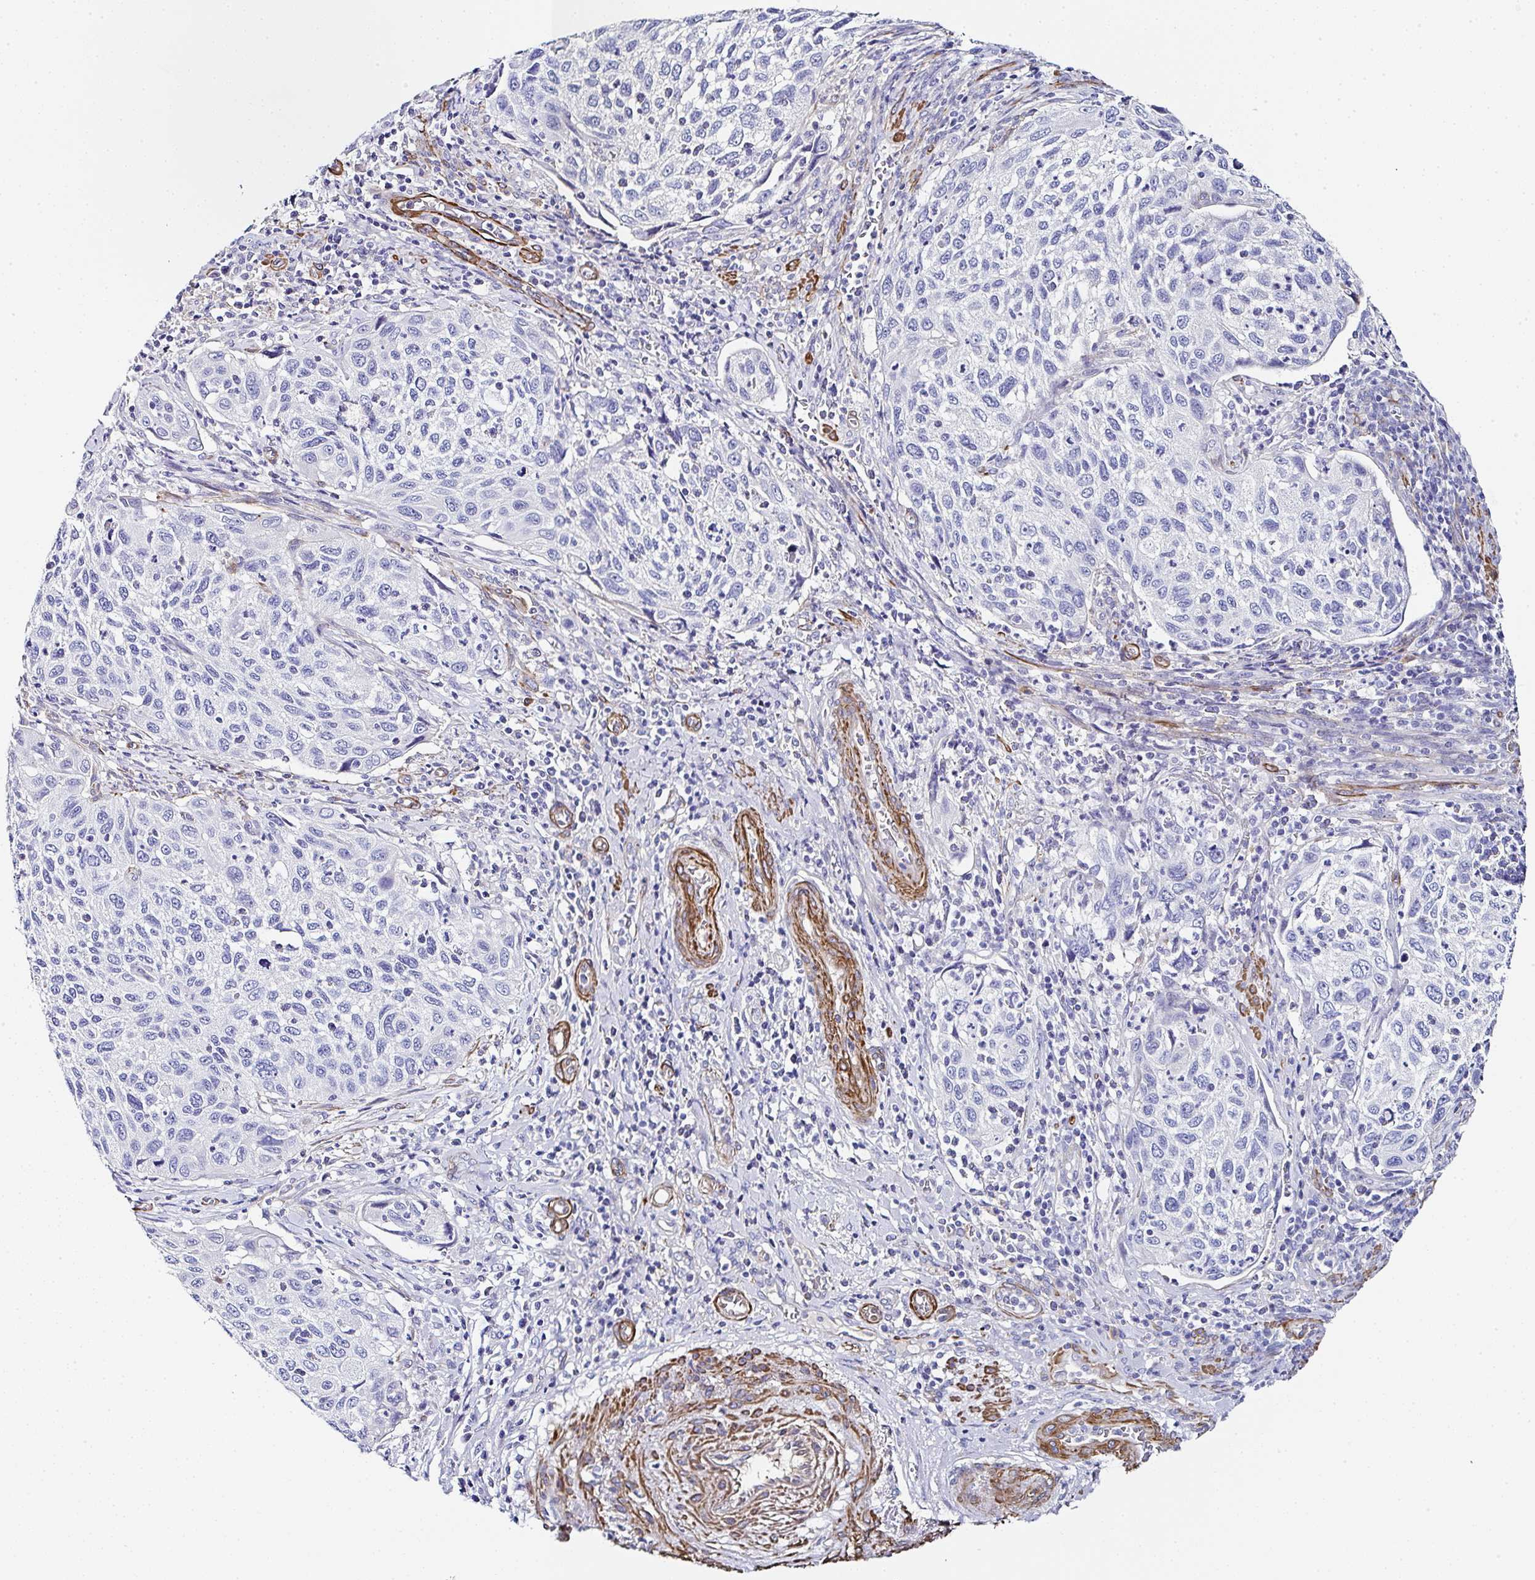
{"staining": {"intensity": "negative", "quantity": "none", "location": "none"}, "tissue": "cervical cancer", "cell_type": "Tumor cells", "image_type": "cancer", "snomed": [{"axis": "morphology", "description": "Squamous cell carcinoma, NOS"}, {"axis": "topography", "description": "Cervix"}], "caption": "The micrograph reveals no staining of tumor cells in cervical cancer.", "gene": "PPFIA4", "patient": {"sex": "female", "age": 70}}